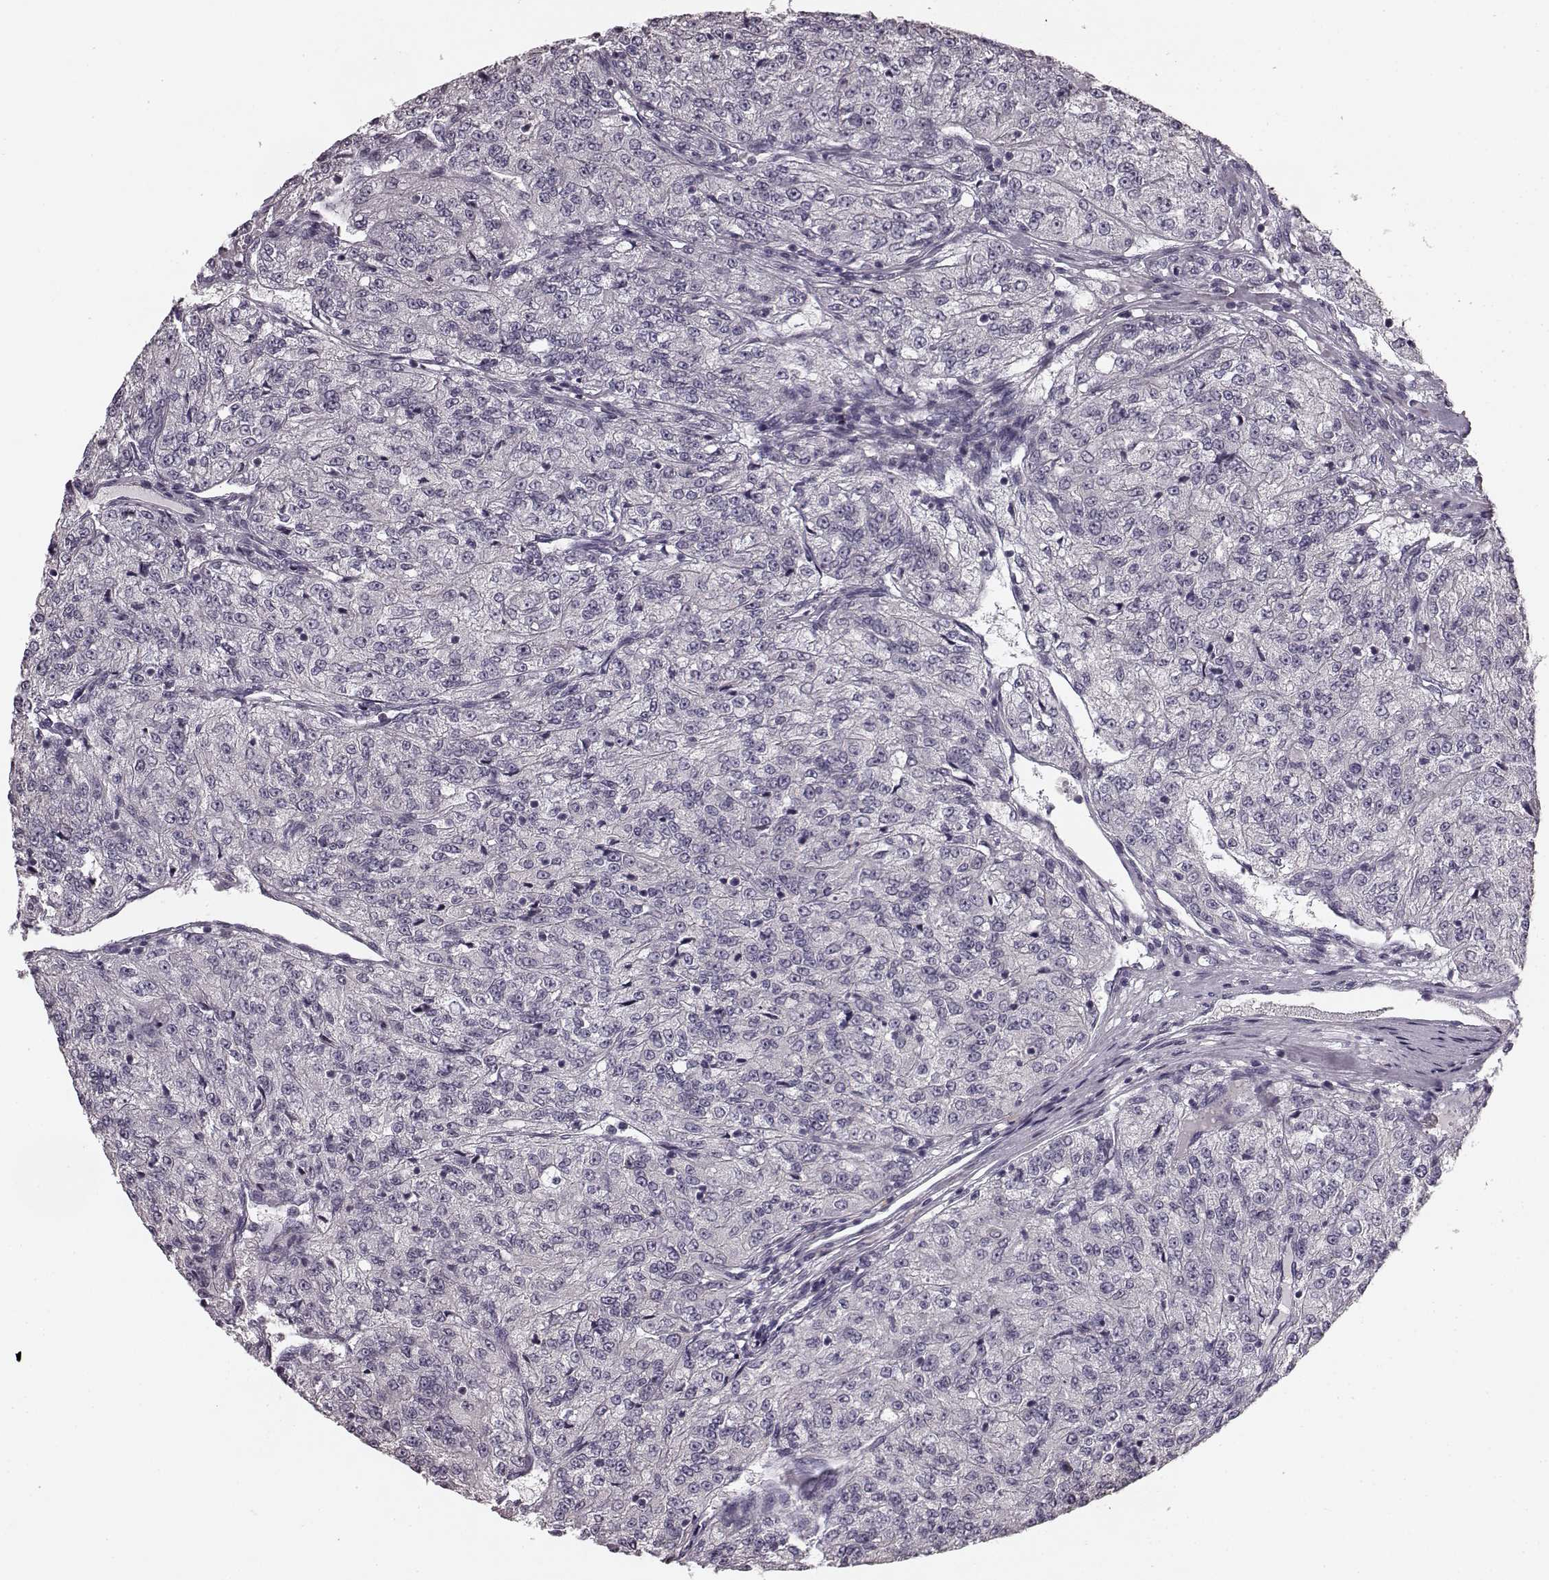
{"staining": {"intensity": "negative", "quantity": "none", "location": "none"}, "tissue": "renal cancer", "cell_type": "Tumor cells", "image_type": "cancer", "snomed": [{"axis": "morphology", "description": "Adenocarcinoma, NOS"}, {"axis": "topography", "description": "Kidney"}], "caption": "This is an immunohistochemistry histopathology image of human renal cancer. There is no expression in tumor cells.", "gene": "RIT2", "patient": {"sex": "female", "age": 63}}